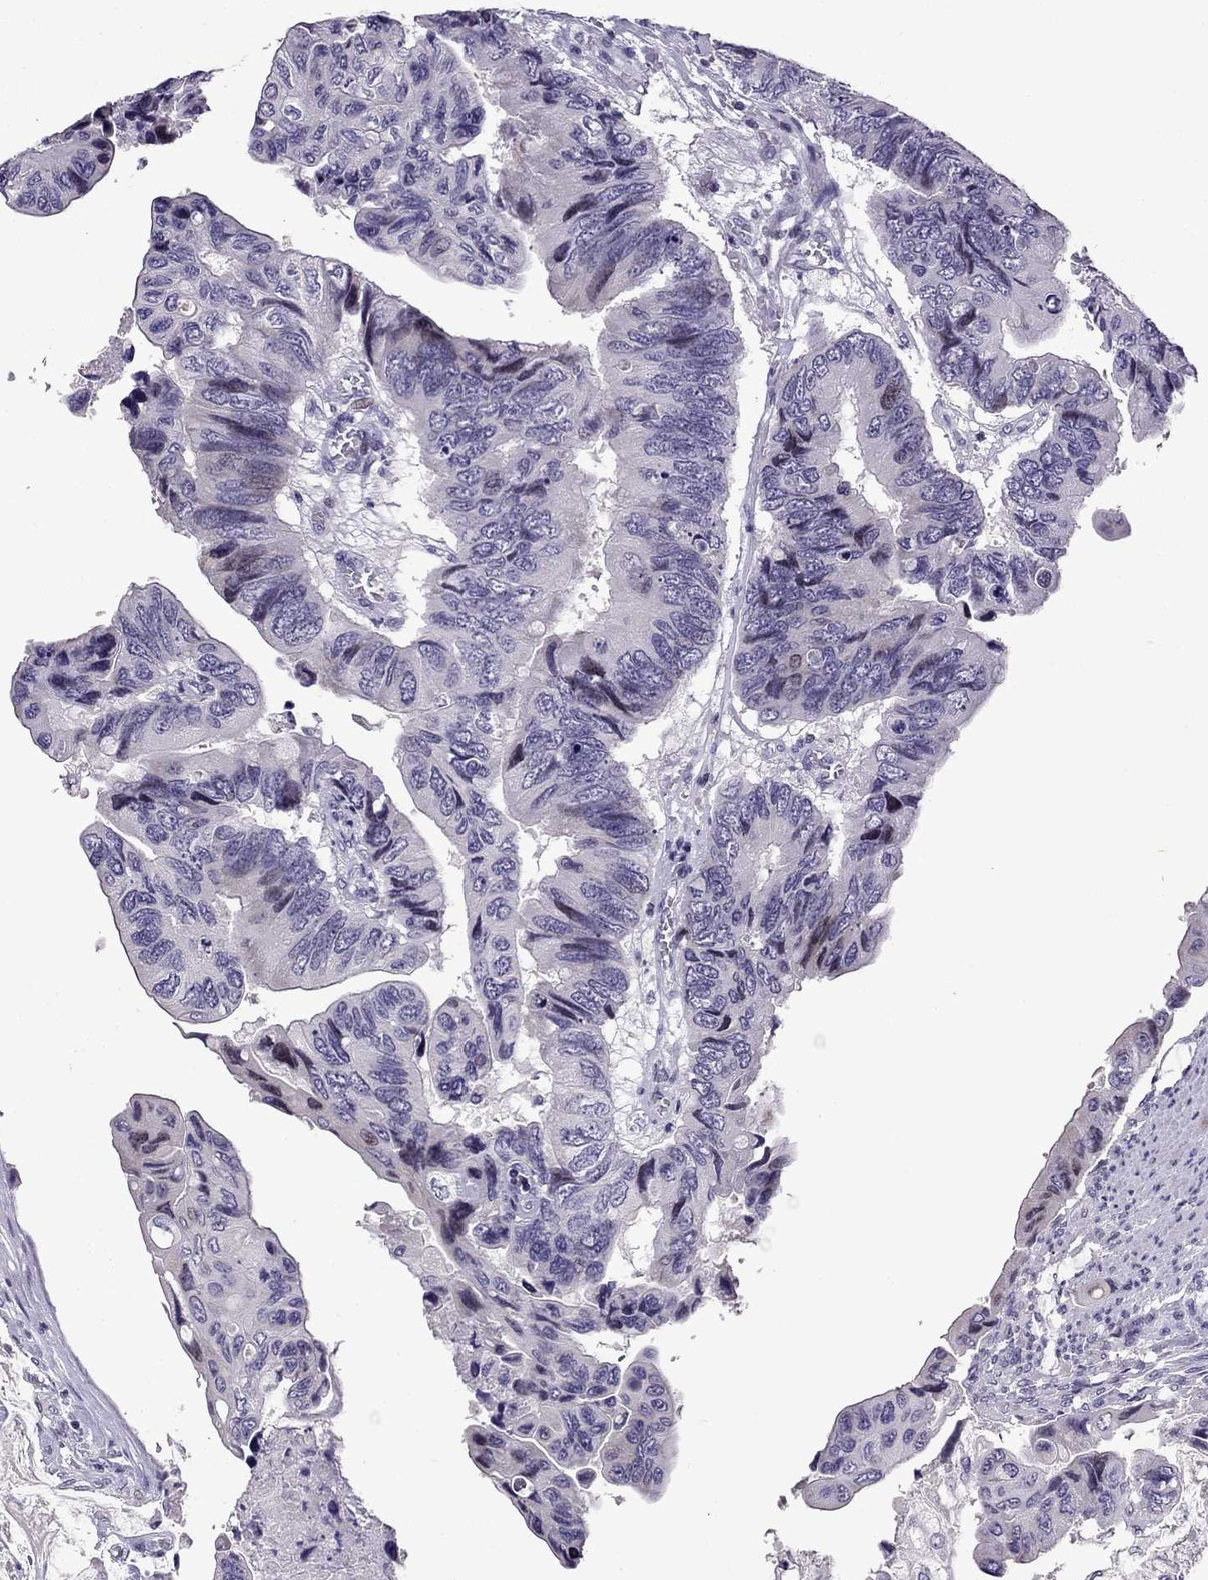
{"staining": {"intensity": "negative", "quantity": "none", "location": "none"}, "tissue": "colorectal cancer", "cell_type": "Tumor cells", "image_type": "cancer", "snomed": [{"axis": "morphology", "description": "Adenocarcinoma, NOS"}, {"axis": "topography", "description": "Rectum"}], "caption": "DAB (3,3'-diaminobenzidine) immunohistochemical staining of colorectal adenocarcinoma shows no significant staining in tumor cells.", "gene": "TTN", "patient": {"sex": "male", "age": 63}}